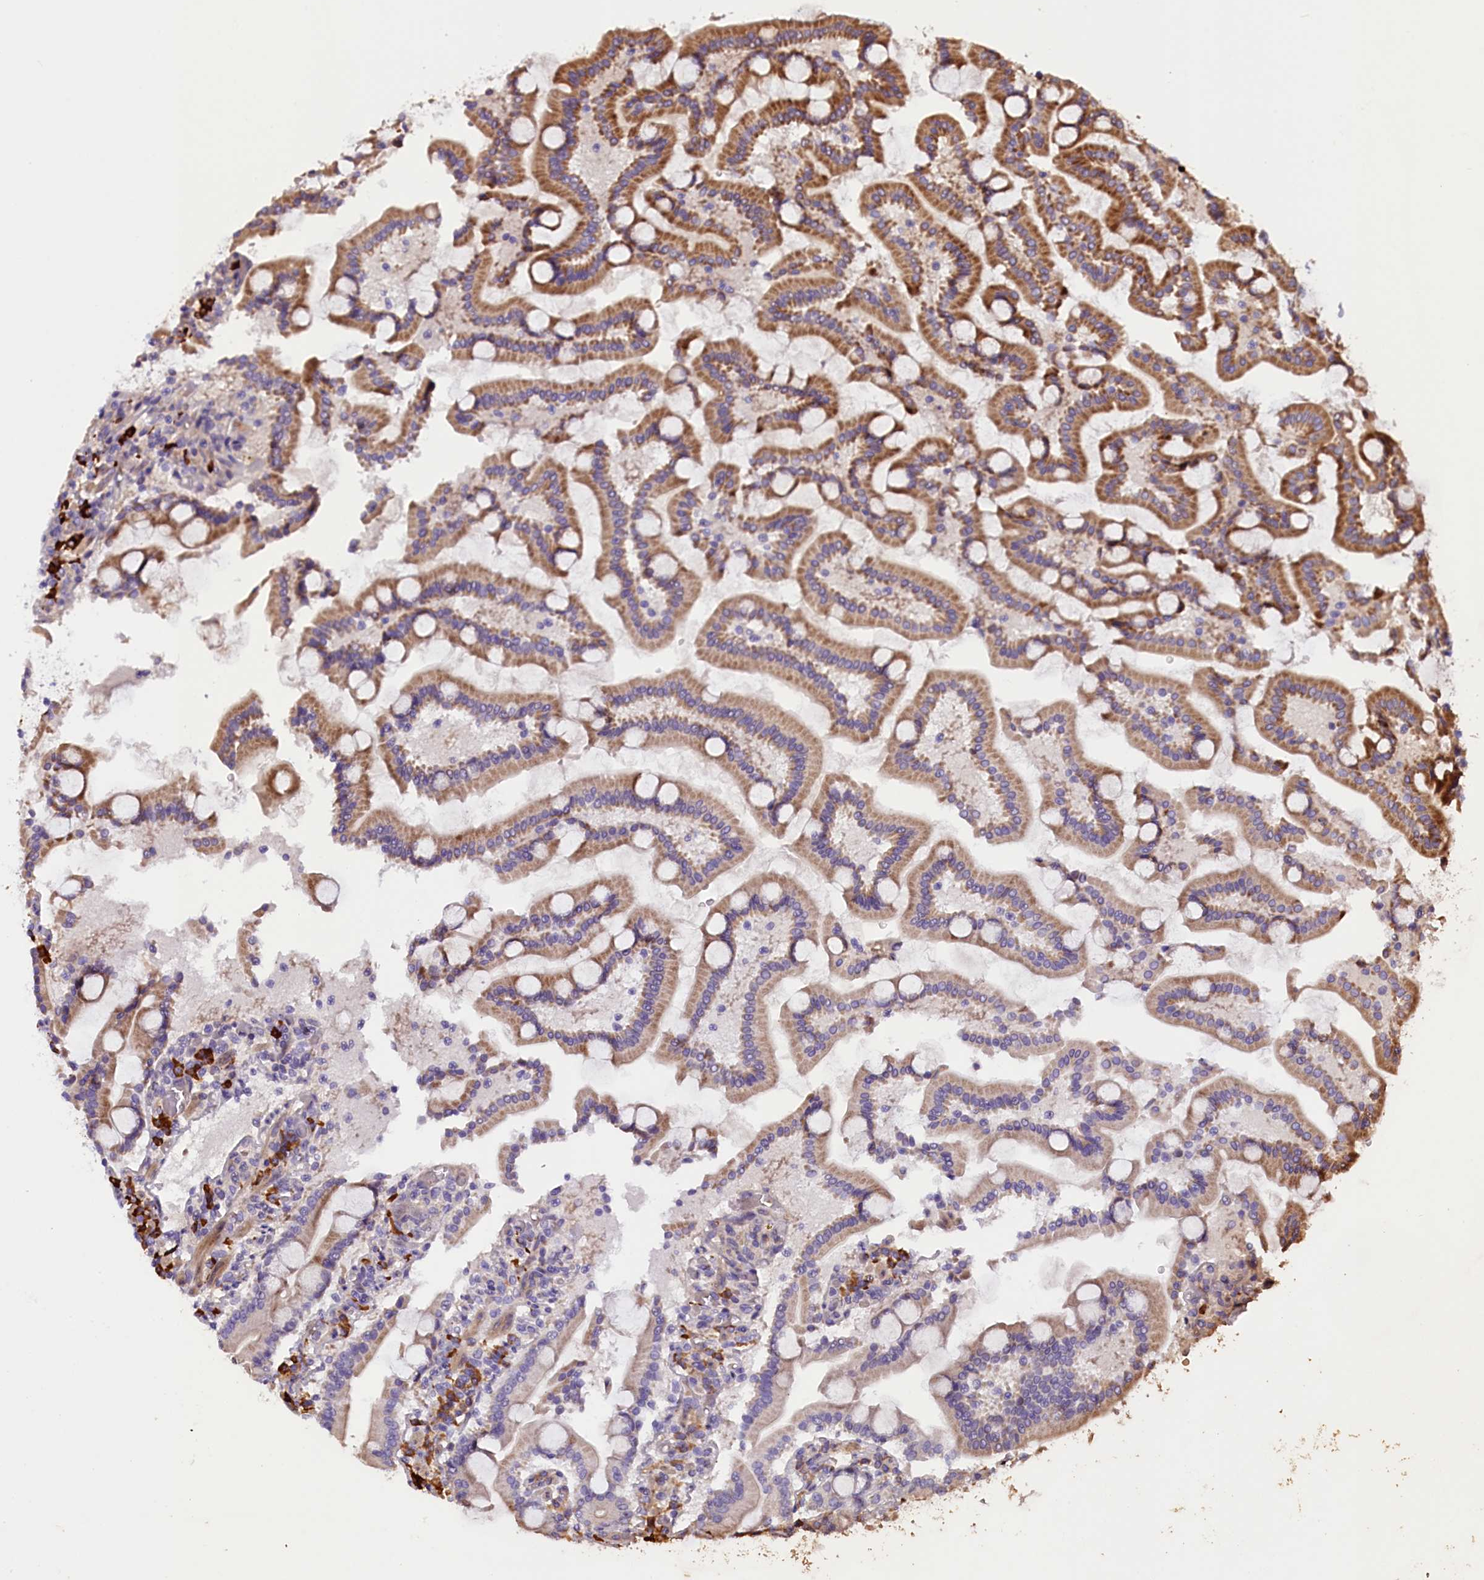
{"staining": {"intensity": "moderate", "quantity": ">75%", "location": "cytoplasmic/membranous"}, "tissue": "duodenum", "cell_type": "Glandular cells", "image_type": "normal", "snomed": [{"axis": "morphology", "description": "Normal tissue, NOS"}, {"axis": "topography", "description": "Duodenum"}], "caption": "Protein expression analysis of benign human duodenum reveals moderate cytoplasmic/membranous expression in about >75% of glandular cells. (Brightfield microscopy of DAB IHC at high magnification).", "gene": "FRY", "patient": {"sex": "male", "age": 55}}